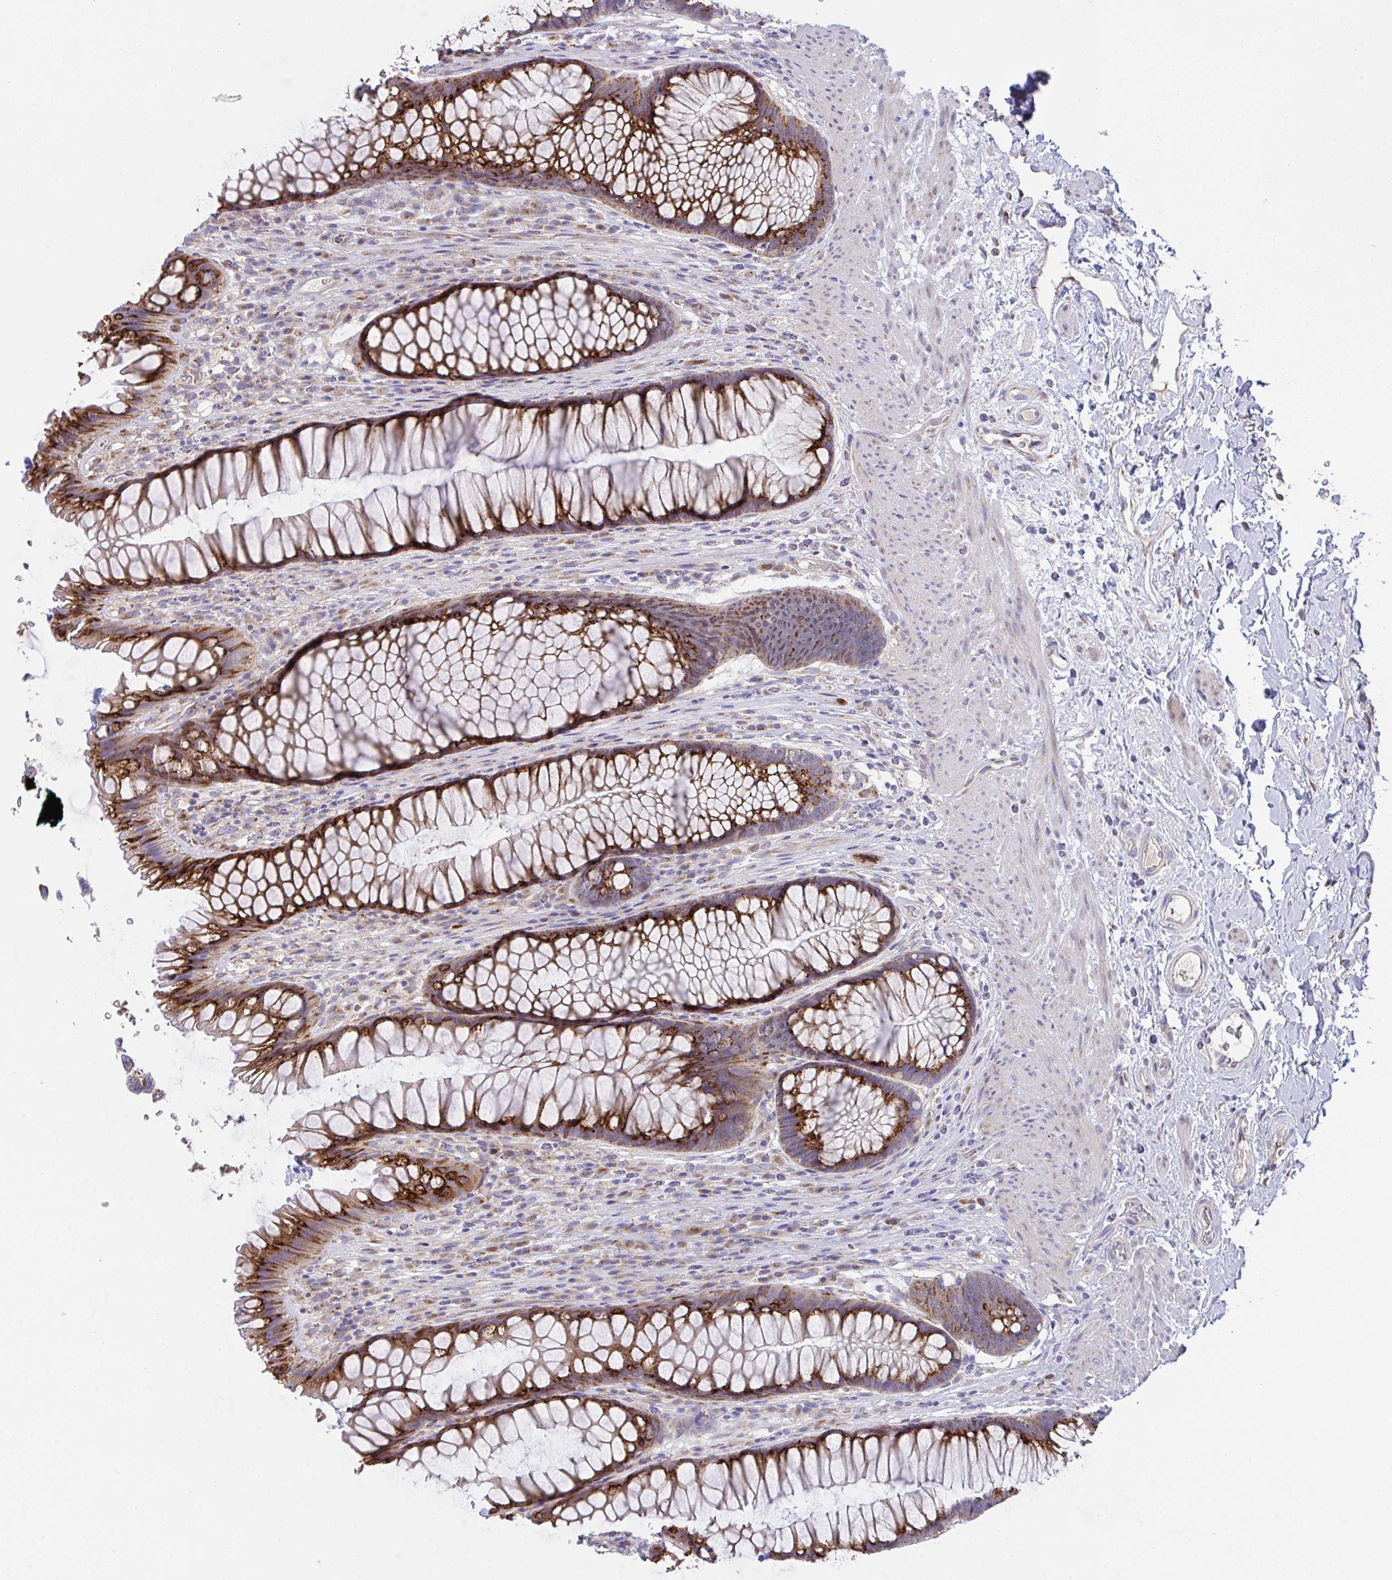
{"staining": {"intensity": "strong", "quantity": ">75%", "location": "cytoplasmic/membranous"}, "tissue": "rectum", "cell_type": "Glandular cells", "image_type": "normal", "snomed": [{"axis": "morphology", "description": "Normal tissue, NOS"}, {"axis": "topography", "description": "Rectum"}], "caption": "Immunohistochemical staining of unremarkable human rectum shows strong cytoplasmic/membranous protein expression in approximately >75% of glandular cells. (DAB (3,3'-diaminobenzidine) IHC with brightfield microscopy, high magnification).", "gene": "MIA3", "patient": {"sex": "male", "age": 53}}